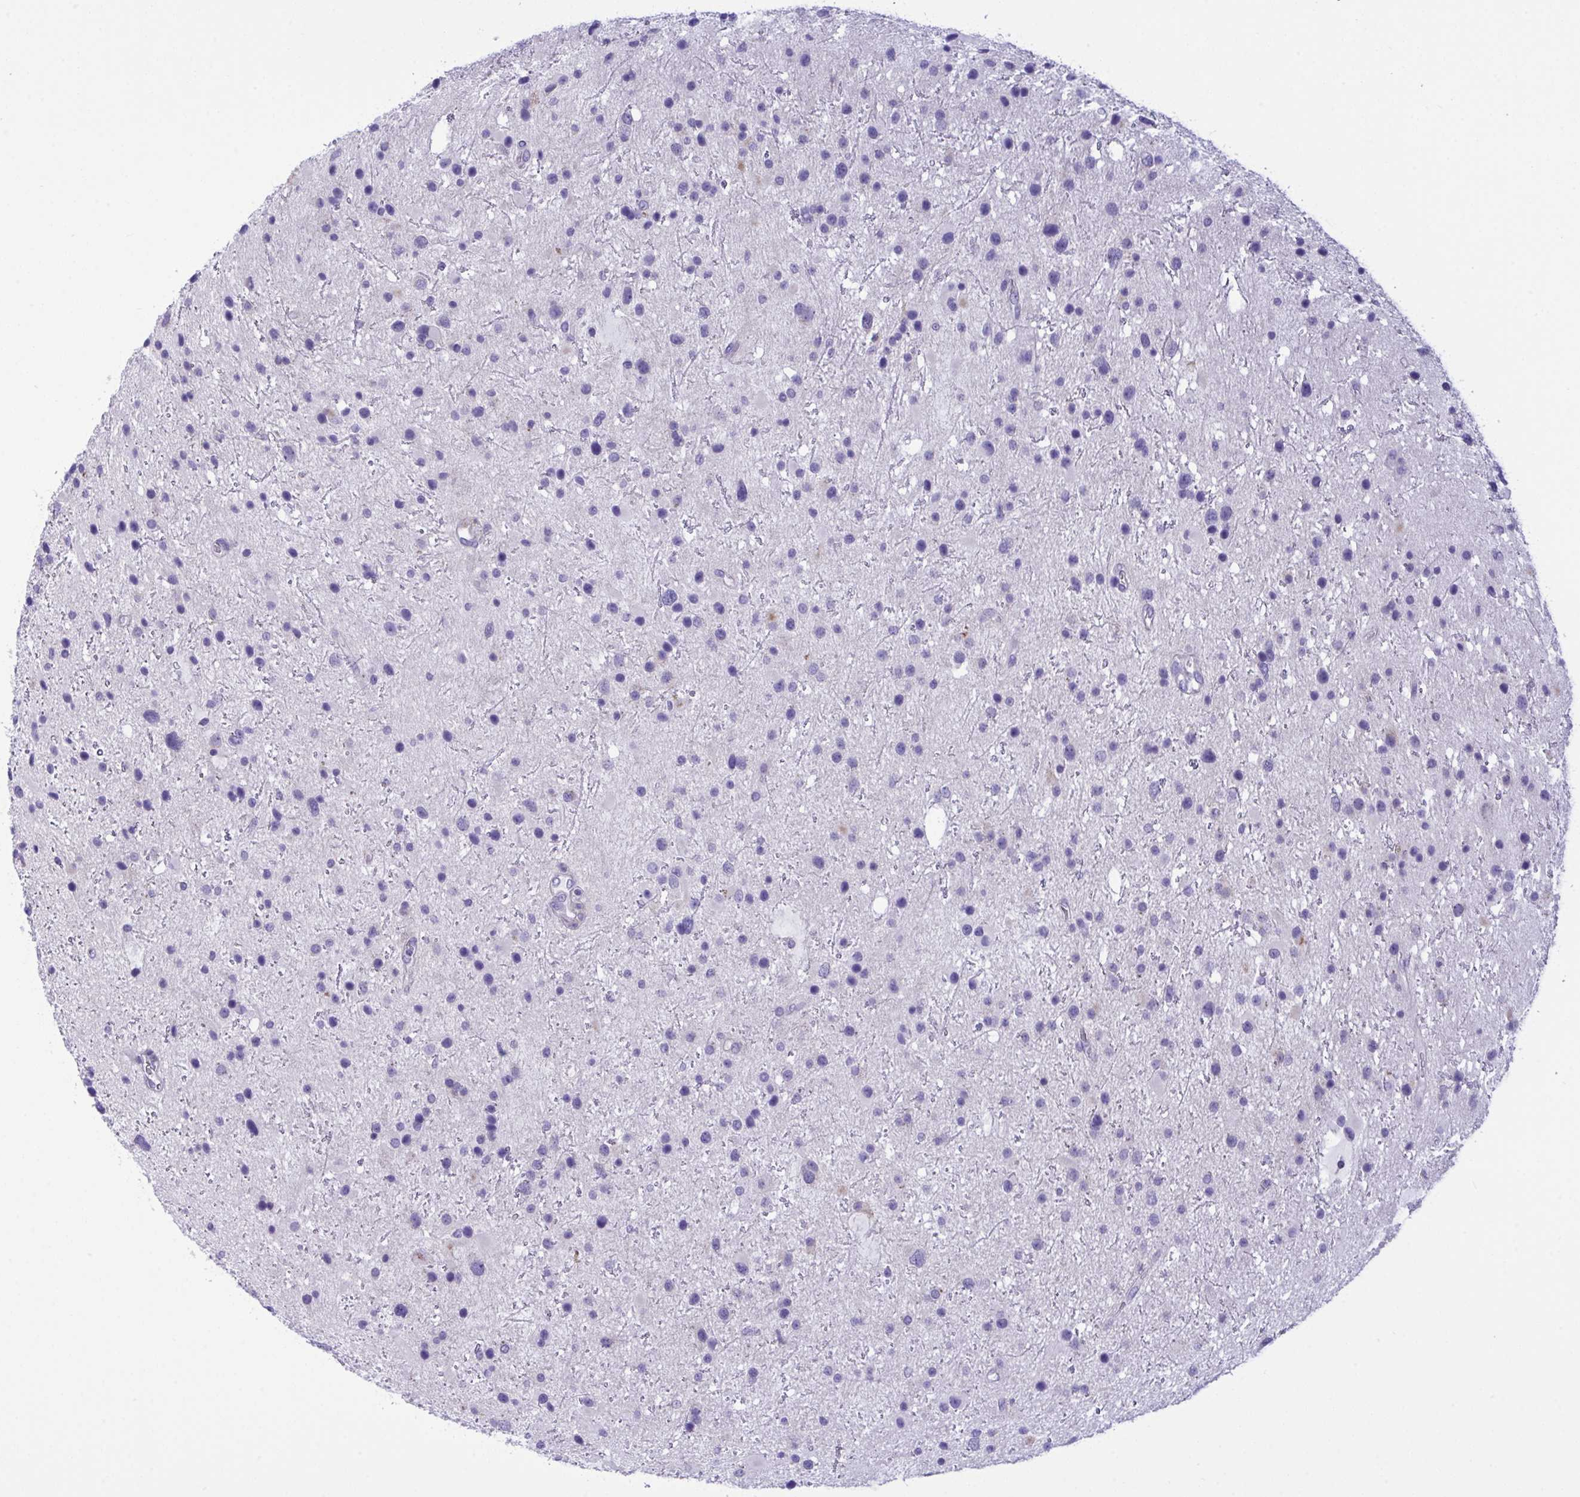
{"staining": {"intensity": "negative", "quantity": "none", "location": "none"}, "tissue": "glioma", "cell_type": "Tumor cells", "image_type": "cancer", "snomed": [{"axis": "morphology", "description": "Glioma, malignant, Low grade"}, {"axis": "topography", "description": "Brain"}], "caption": "There is no significant staining in tumor cells of malignant low-grade glioma.", "gene": "WDR97", "patient": {"sex": "female", "age": 32}}